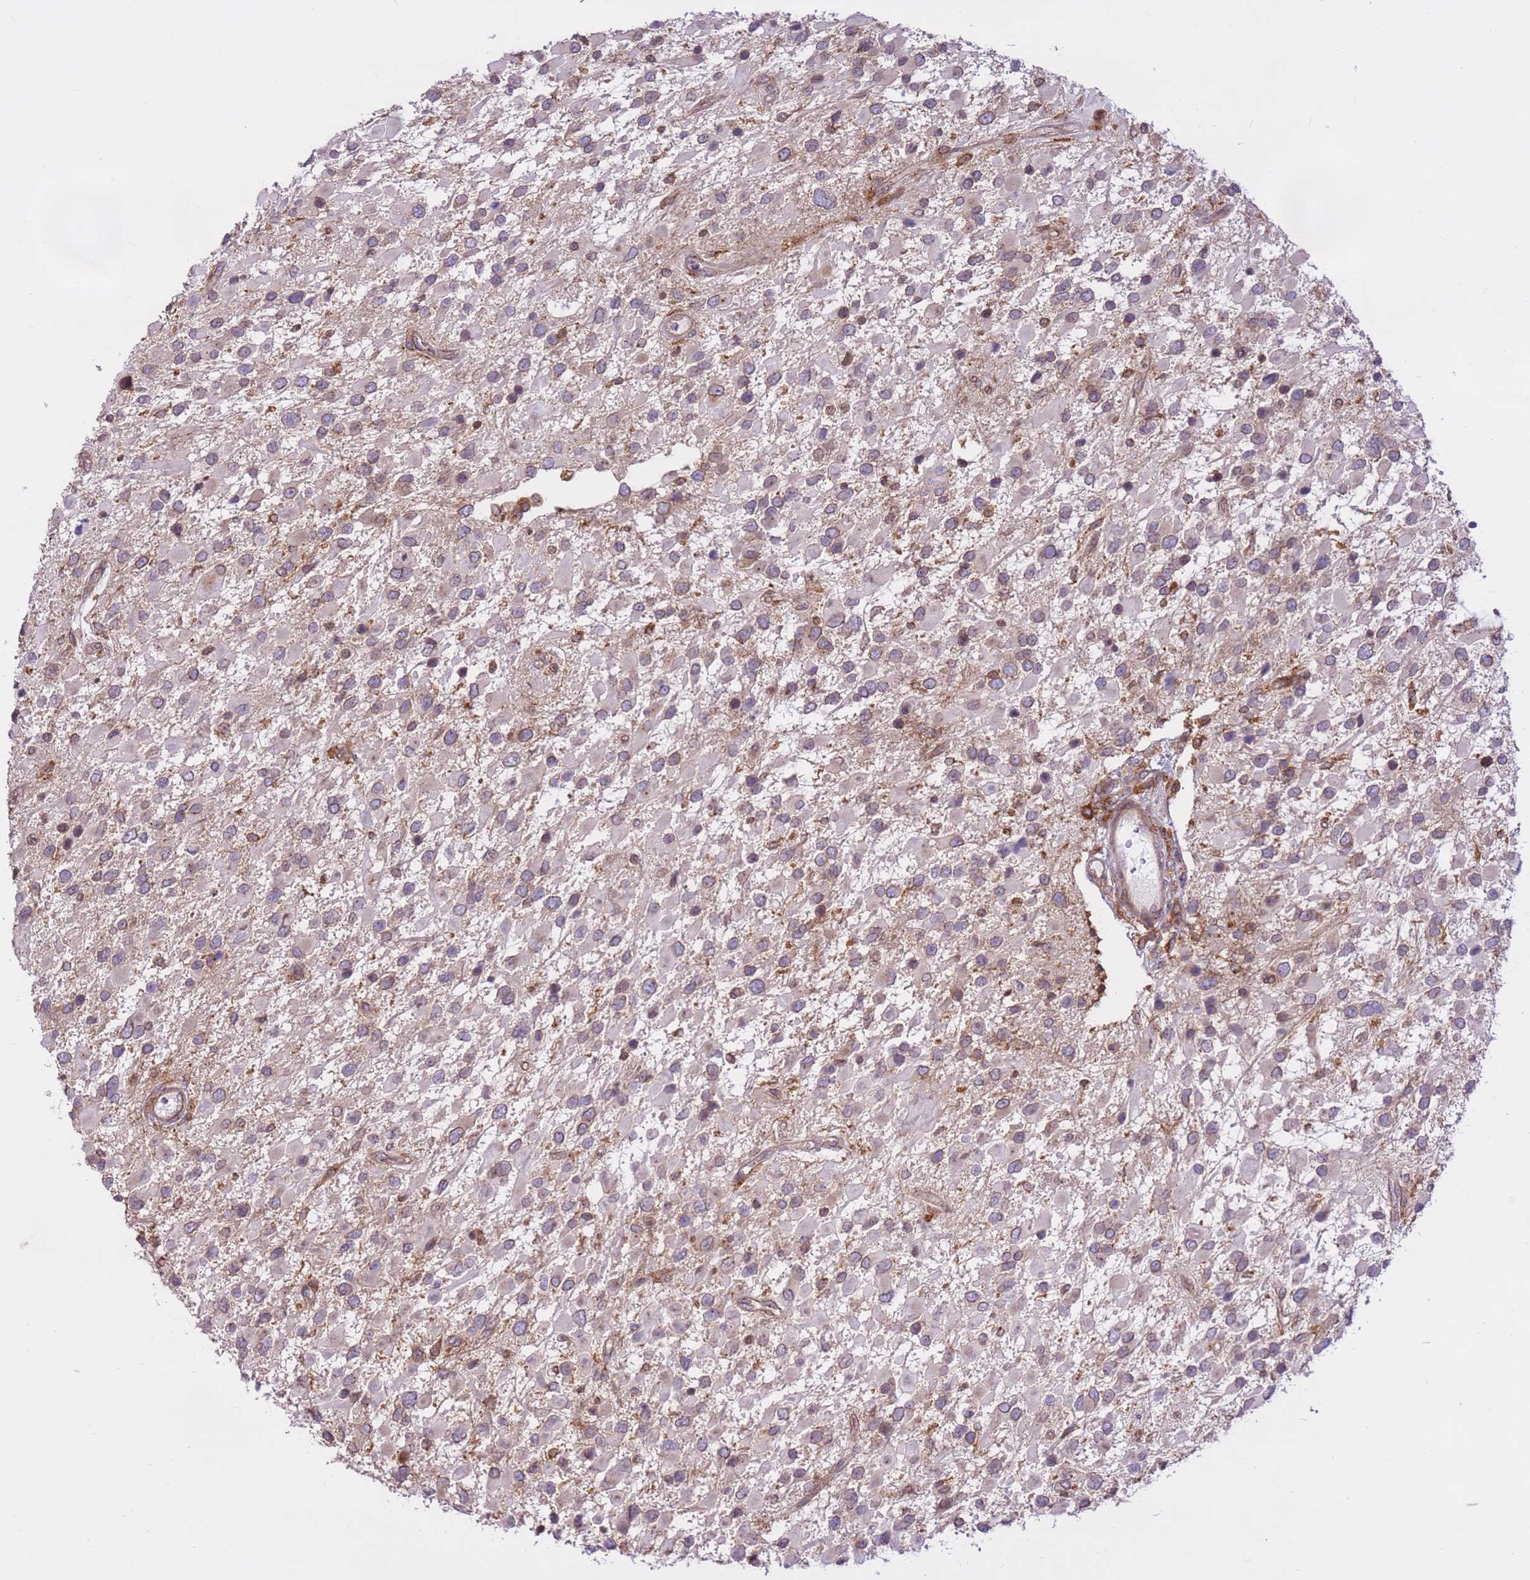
{"staining": {"intensity": "weak", "quantity": "<25%", "location": "cytoplasmic/membranous"}, "tissue": "glioma", "cell_type": "Tumor cells", "image_type": "cancer", "snomed": [{"axis": "morphology", "description": "Glioma, malignant, High grade"}, {"axis": "topography", "description": "Brain"}], "caption": "The histopathology image shows no significant positivity in tumor cells of glioma.", "gene": "DDX19B", "patient": {"sex": "male", "age": 53}}